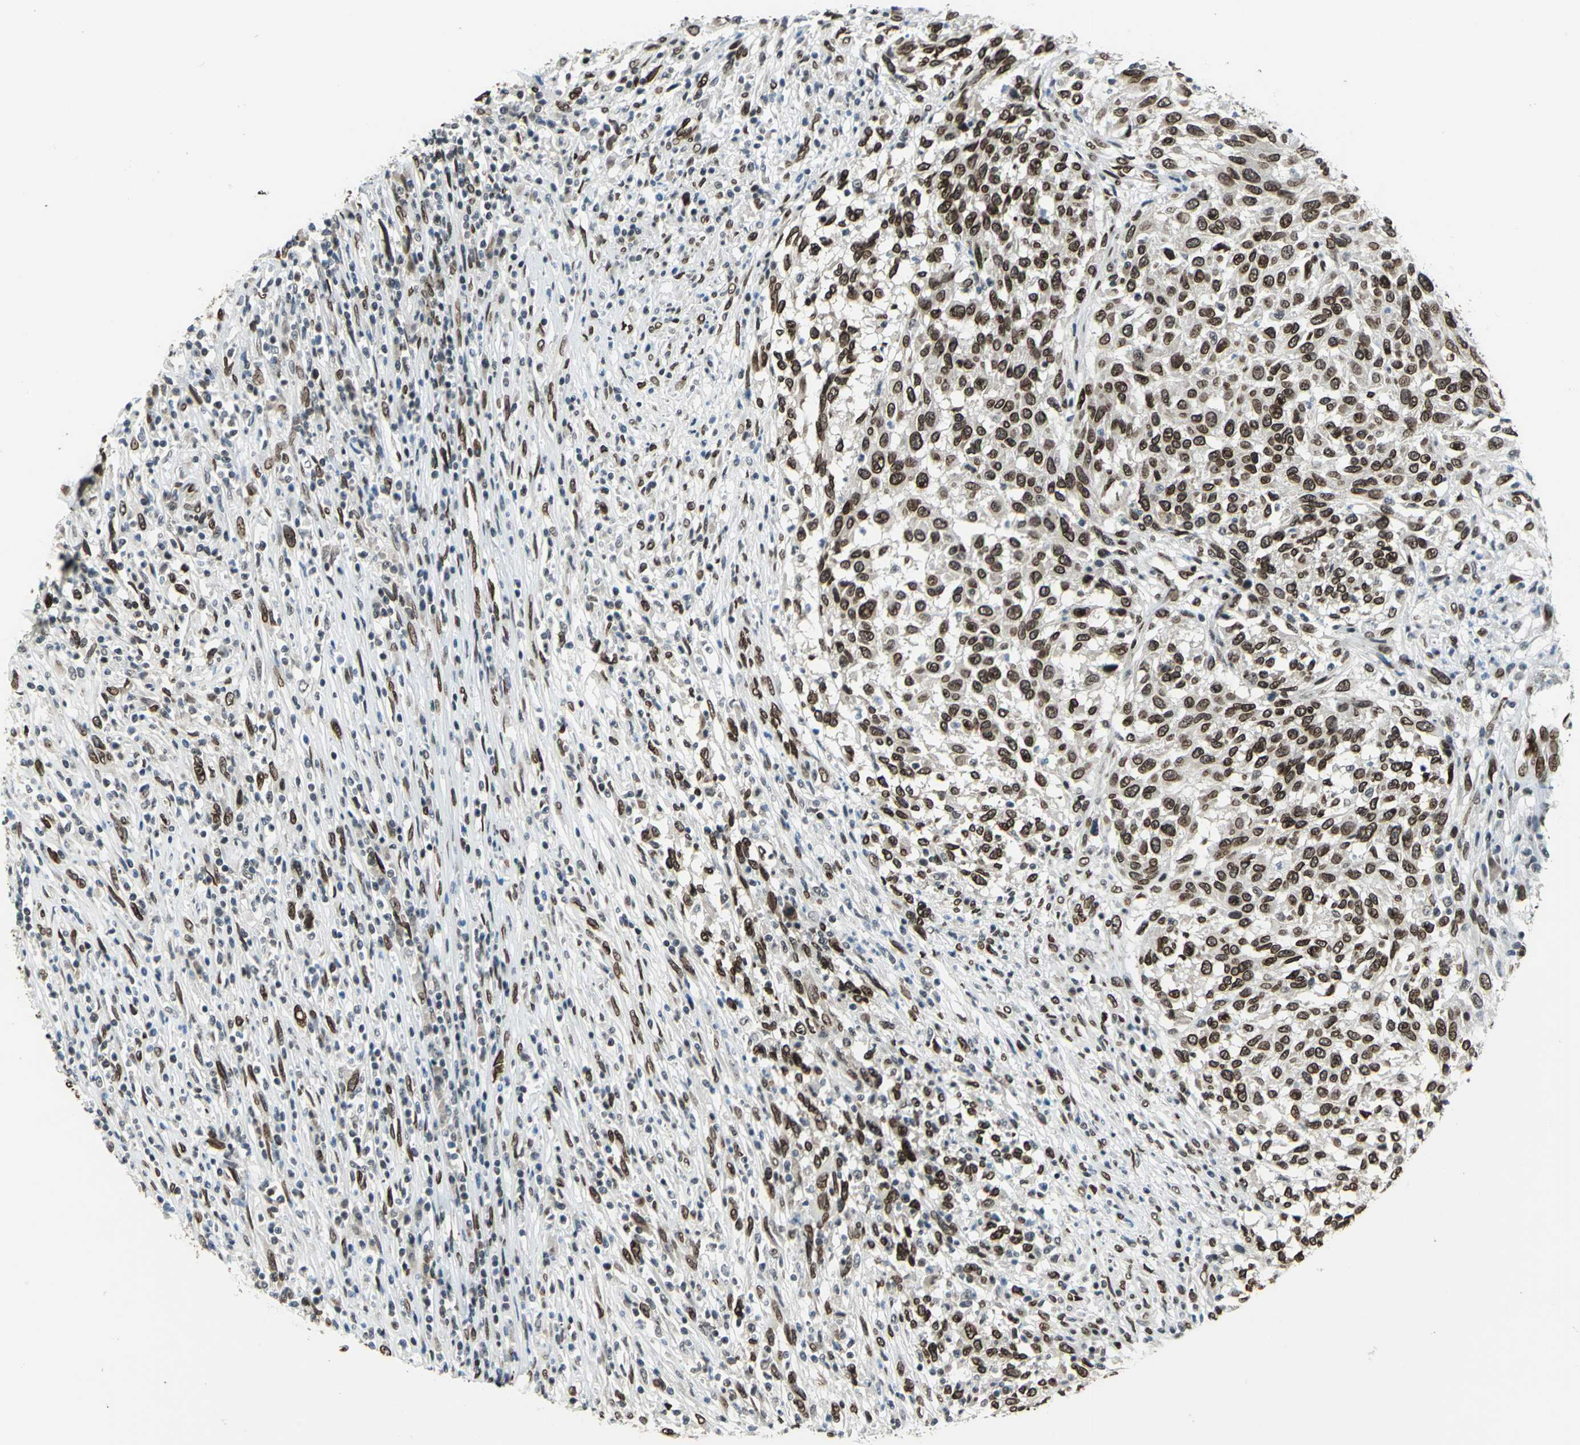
{"staining": {"intensity": "strong", "quantity": ">75%", "location": "cytoplasmic/membranous,nuclear"}, "tissue": "melanoma", "cell_type": "Tumor cells", "image_type": "cancer", "snomed": [{"axis": "morphology", "description": "Malignant melanoma, Metastatic site"}, {"axis": "topography", "description": "Lymph node"}], "caption": "Protein expression analysis of malignant melanoma (metastatic site) reveals strong cytoplasmic/membranous and nuclear positivity in about >75% of tumor cells. The staining was performed using DAB, with brown indicating positive protein expression. Nuclei are stained blue with hematoxylin.", "gene": "ISY1", "patient": {"sex": "male", "age": 61}}